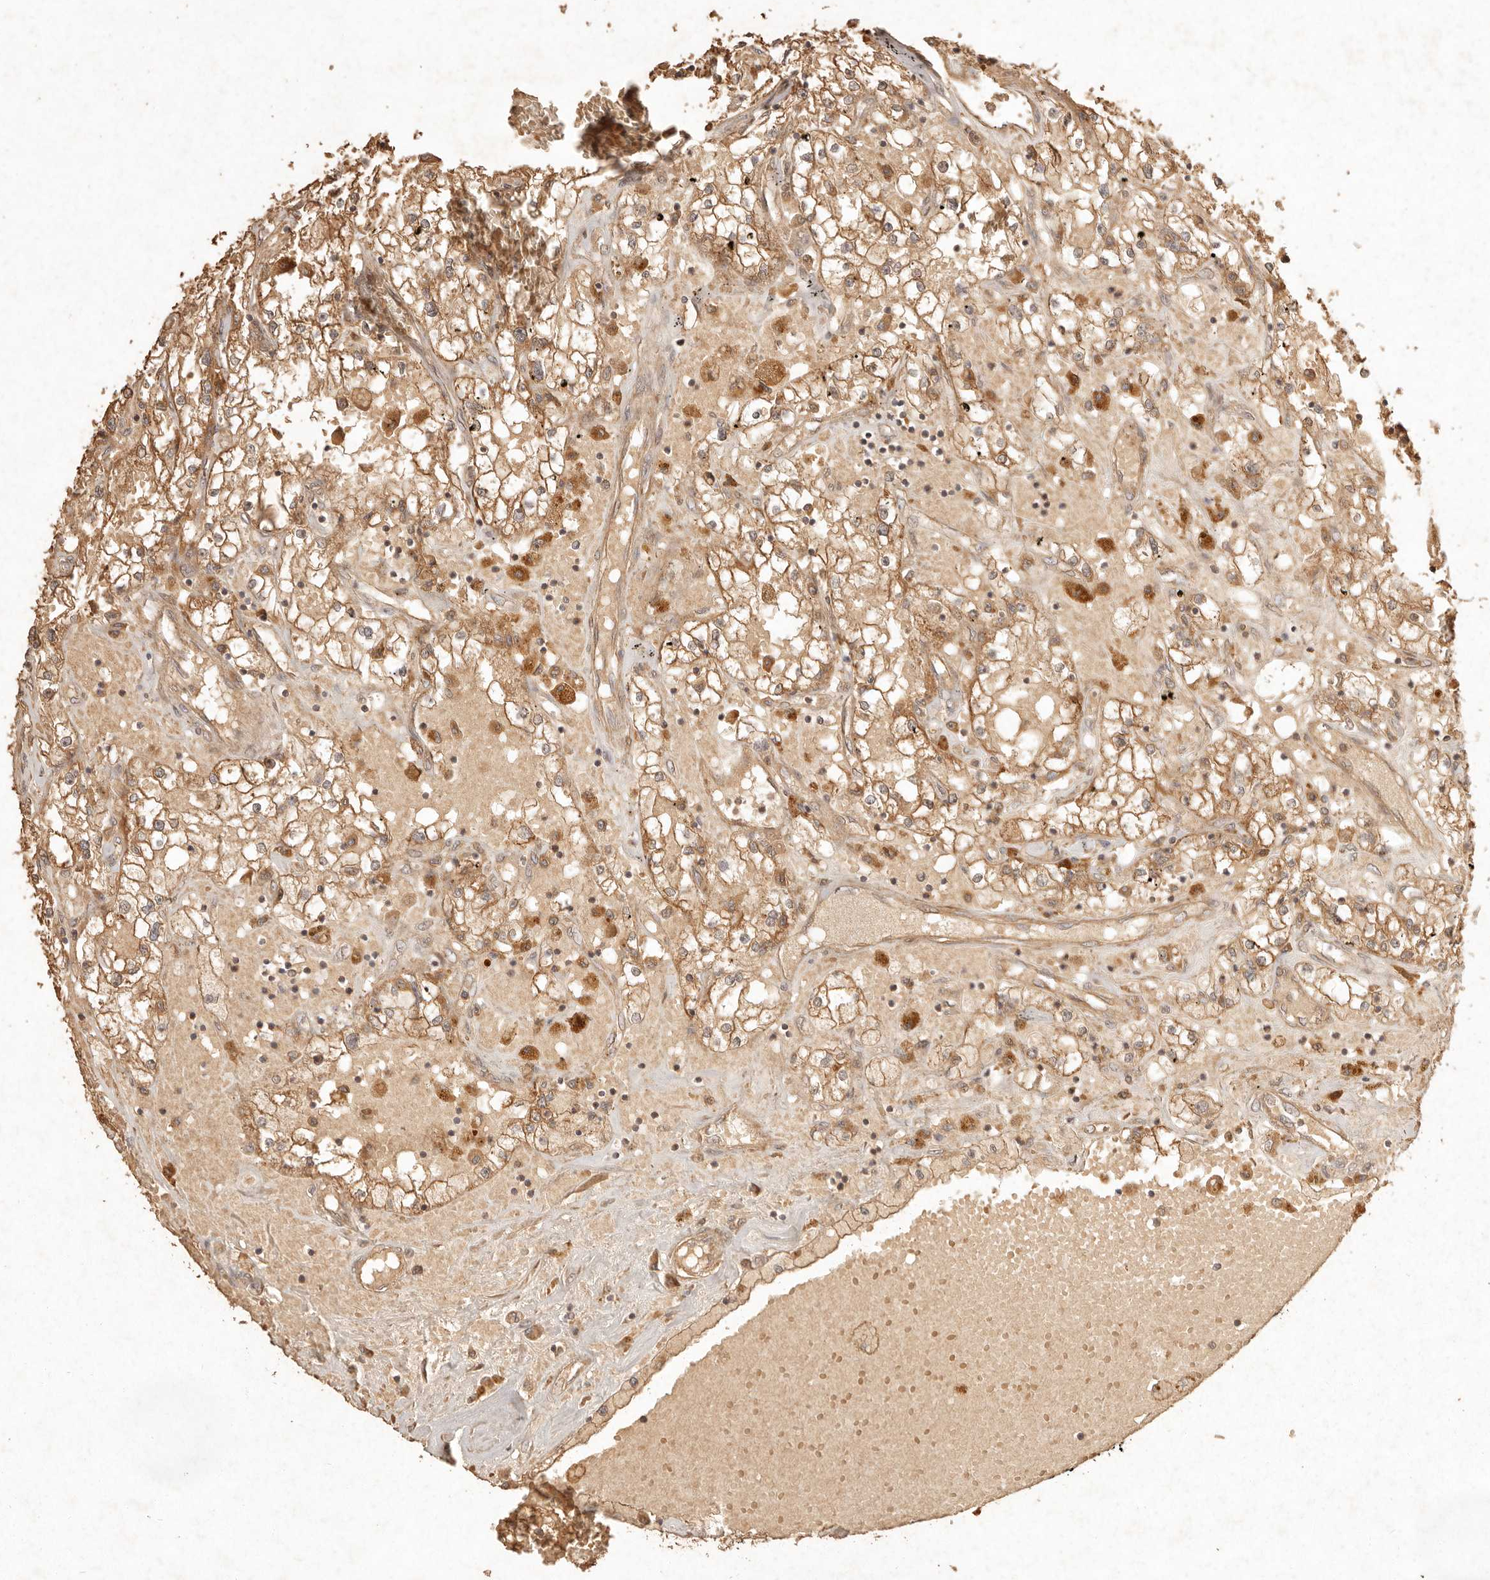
{"staining": {"intensity": "moderate", "quantity": ">75%", "location": "cytoplasmic/membranous"}, "tissue": "renal cancer", "cell_type": "Tumor cells", "image_type": "cancer", "snomed": [{"axis": "morphology", "description": "Adenocarcinoma, NOS"}, {"axis": "topography", "description": "Kidney"}], "caption": "This is a micrograph of IHC staining of adenocarcinoma (renal), which shows moderate staining in the cytoplasmic/membranous of tumor cells.", "gene": "CLEC4C", "patient": {"sex": "male", "age": 56}}